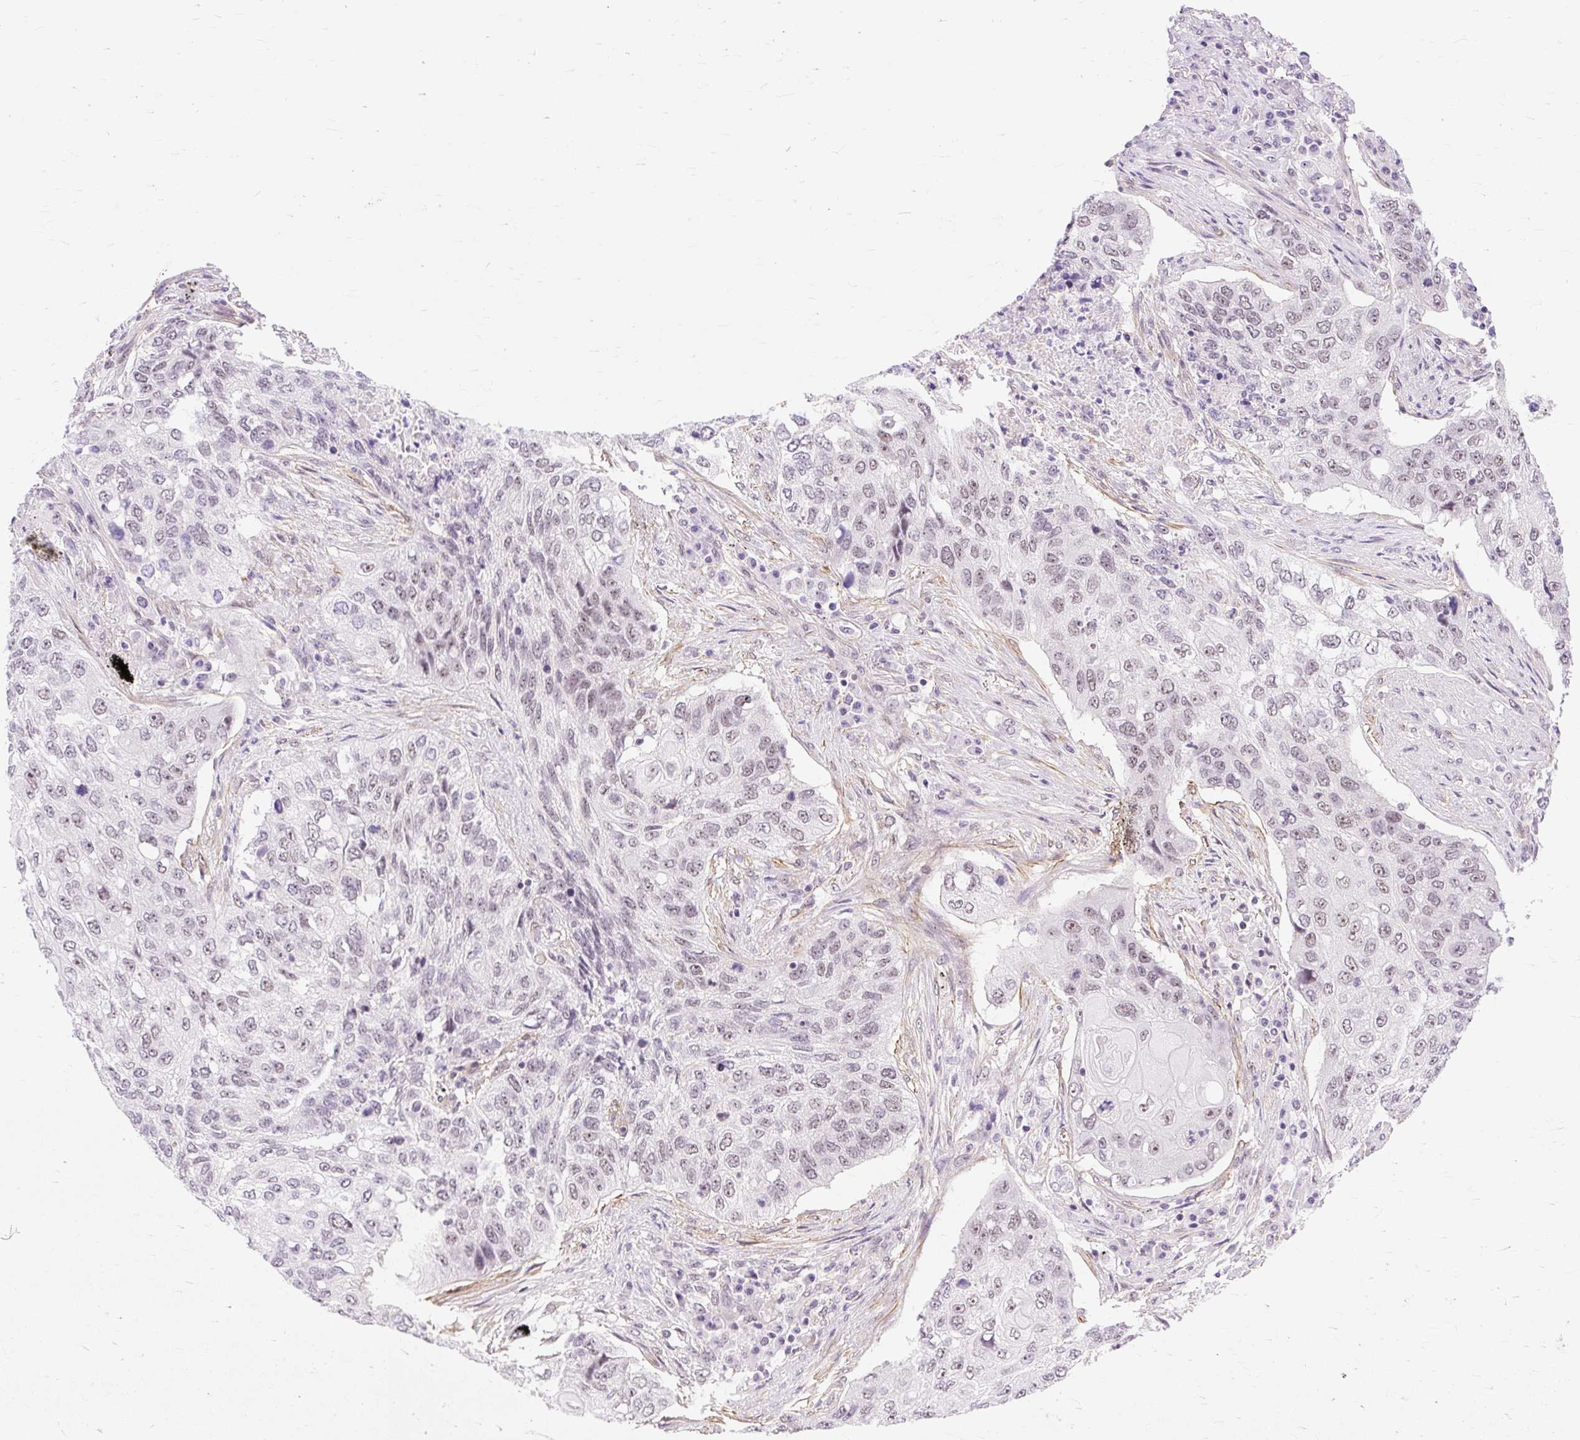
{"staining": {"intensity": "weak", "quantity": ">75%", "location": "nuclear"}, "tissue": "lung cancer", "cell_type": "Tumor cells", "image_type": "cancer", "snomed": [{"axis": "morphology", "description": "Squamous cell carcinoma, NOS"}, {"axis": "topography", "description": "Lung"}], "caption": "Protein expression analysis of human lung cancer (squamous cell carcinoma) reveals weak nuclear expression in about >75% of tumor cells. (DAB (3,3'-diaminobenzidine) = brown stain, brightfield microscopy at high magnification).", "gene": "OBP2A", "patient": {"sex": "female", "age": 63}}